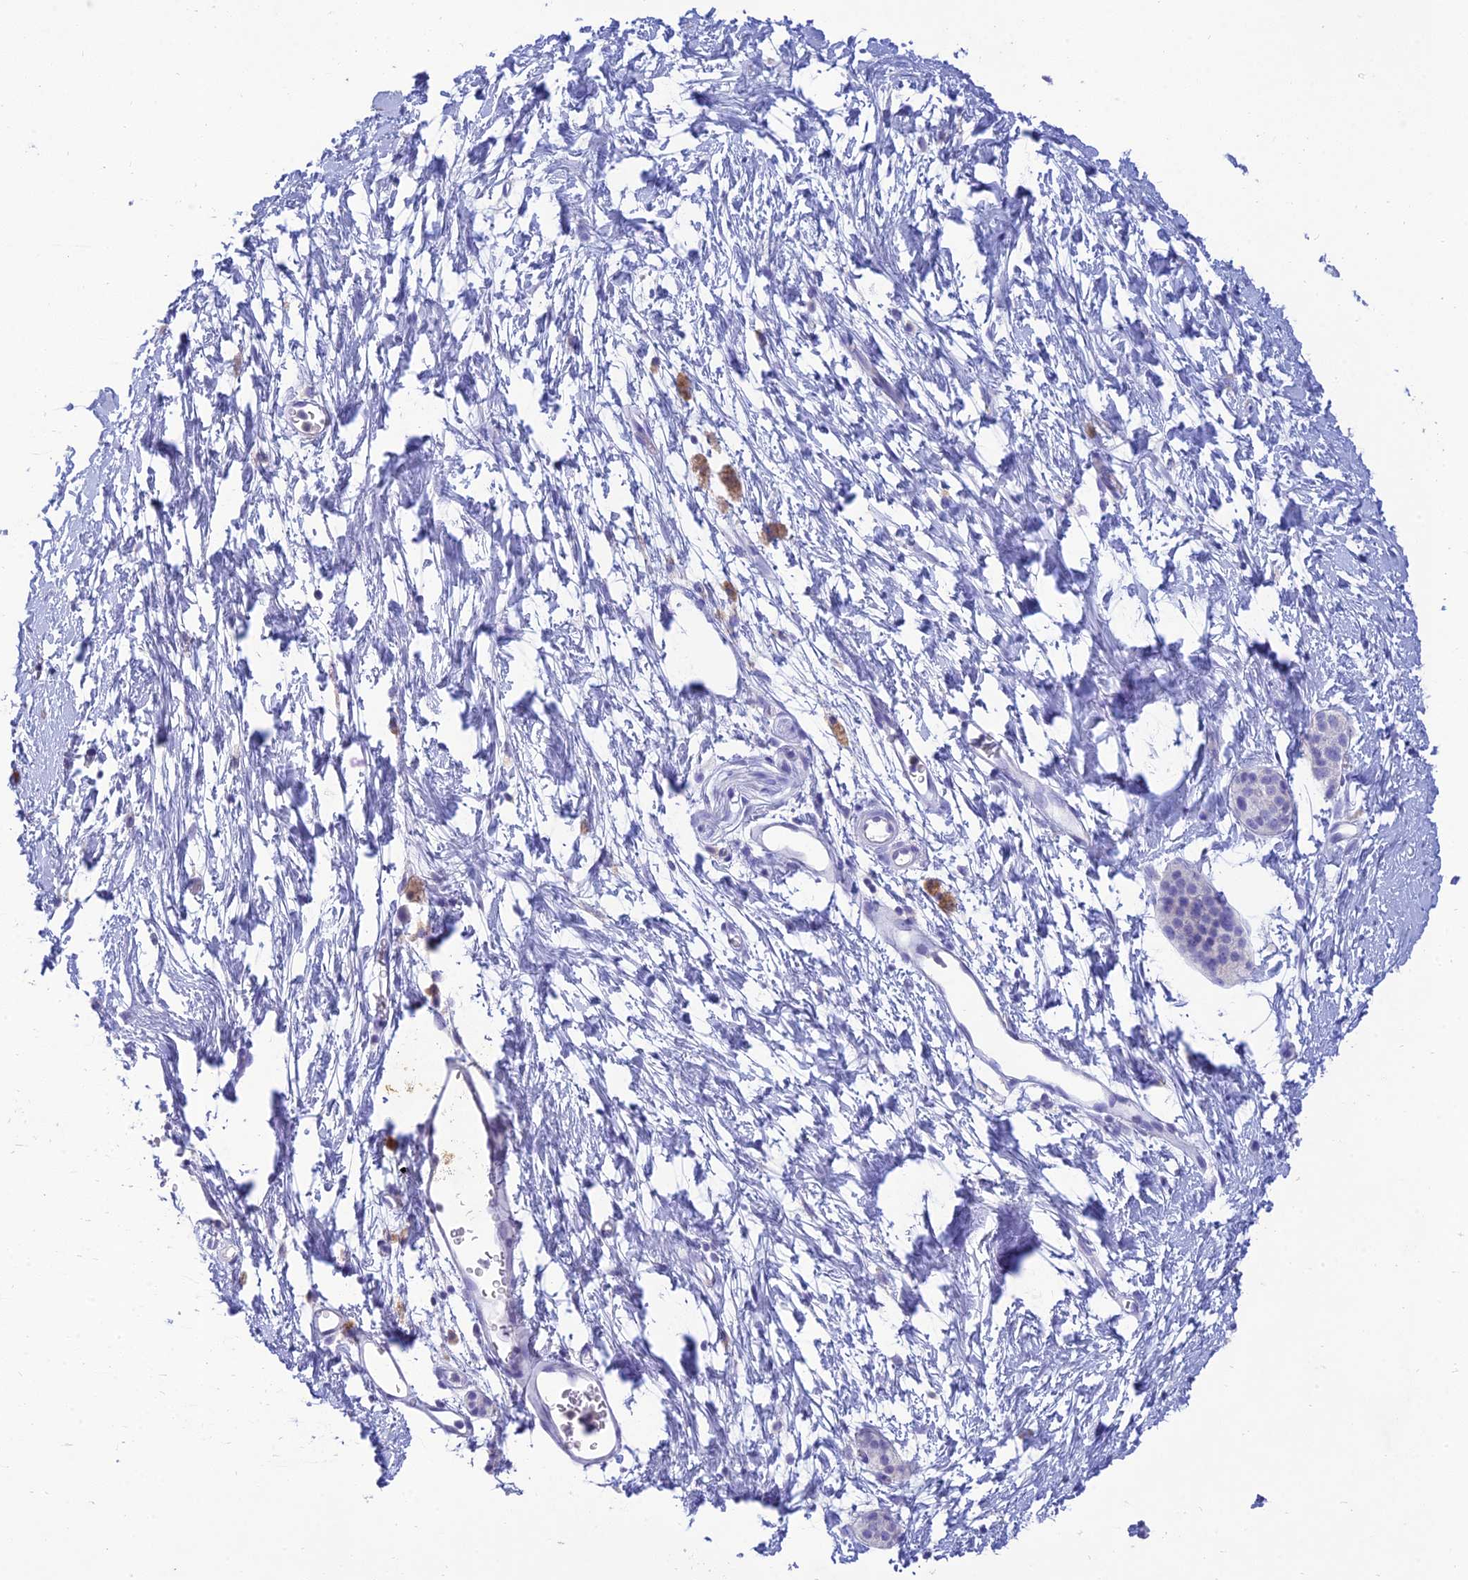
{"staining": {"intensity": "negative", "quantity": "none", "location": "none"}, "tissue": "pancreatic cancer", "cell_type": "Tumor cells", "image_type": "cancer", "snomed": [{"axis": "morphology", "description": "Adenocarcinoma, NOS"}, {"axis": "topography", "description": "Pancreas"}], "caption": "DAB (3,3'-diaminobenzidine) immunohistochemical staining of human pancreatic adenocarcinoma displays no significant expression in tumor cells.", "gene": "MAL2", "patient": {"sex": "male", "age": 50}}